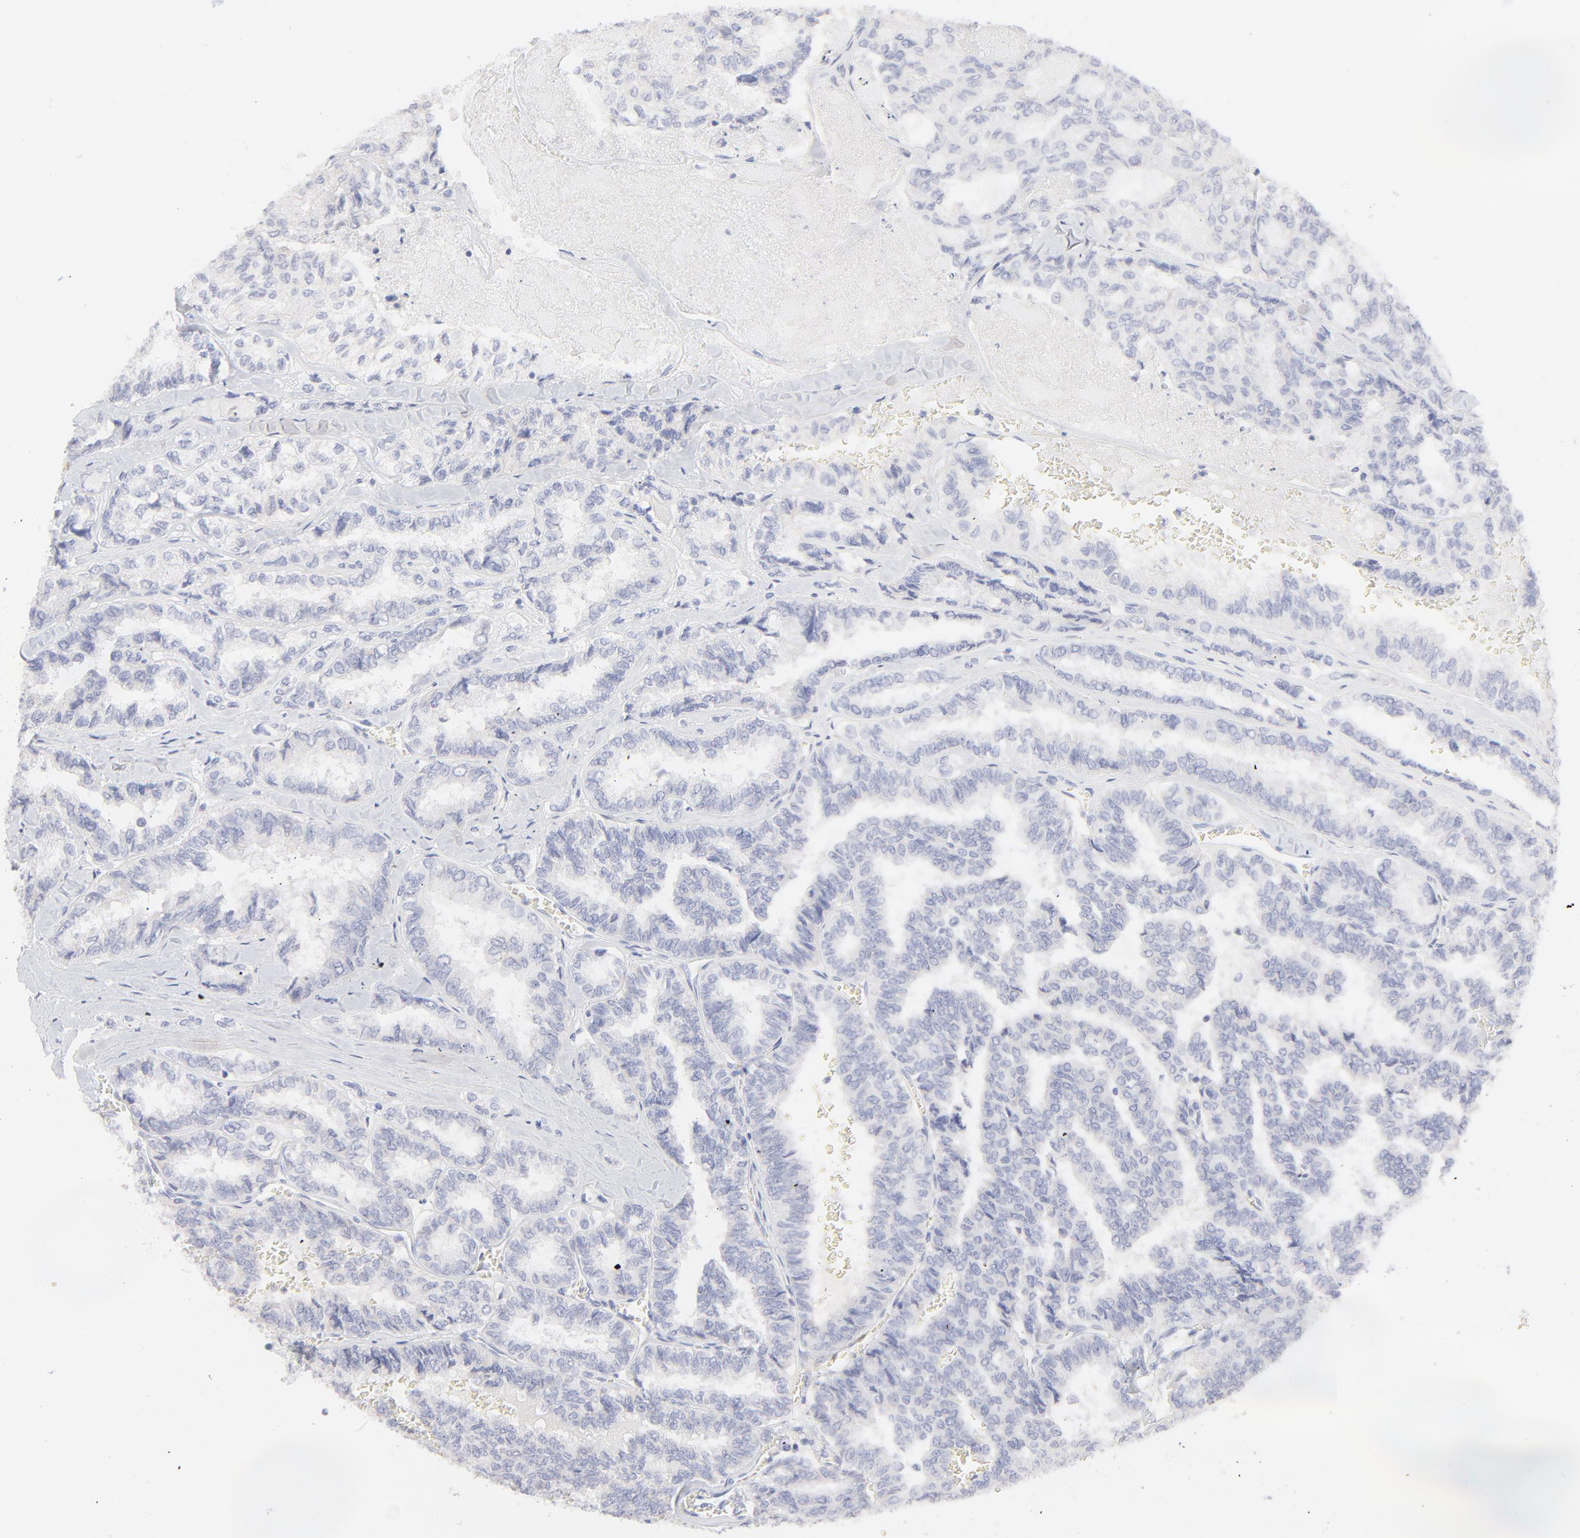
{"staining": {"intensity": "negative", "quantity": "none", "location": "none"}, "tissue": "thyroid cancer", "cell_type": "Tumor cells", "image_type": "cancer", "snomed": [{"axis": "morphology", "description": "Papillary adenocarcinoma, NOS"}, {"axis": "topography", "description": "Thyroid gland"}], "caption": "High magnification brightfield microscopy of thyroid papillary adenocarcinoma stained with DAB (3,3'-diaminobenzidine) (brown) and counterstained with hematoxylin (blue): tumor cells show no significant staining.", "gene": "ELF3", "patient": {"sex": "female", "age": 35}}